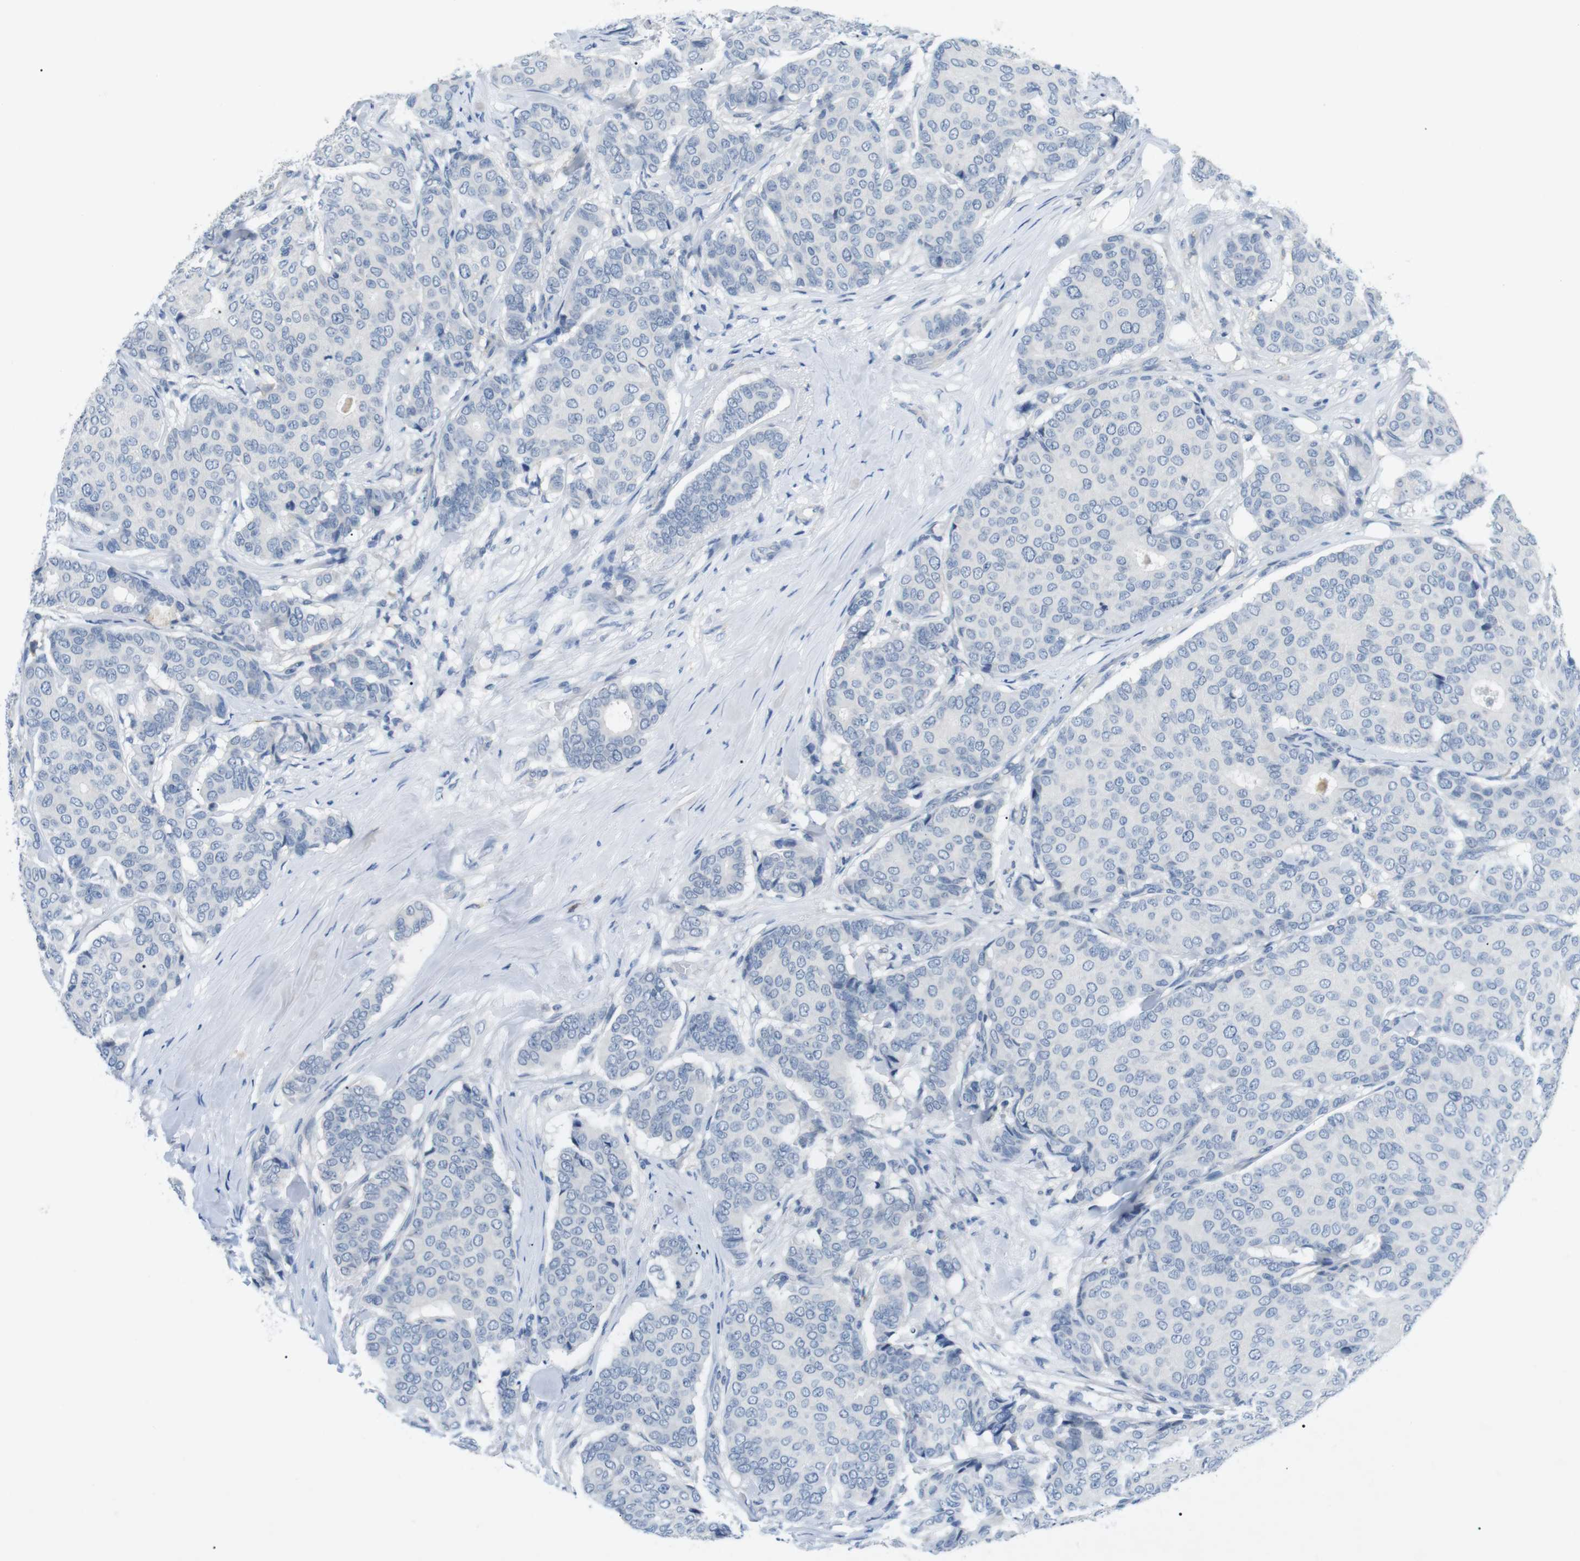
{"staining": {"intensity": "negative", "quantity": "none", "location": "none"}, "tissue": "breast cancer", "cell_type": "Tumor cells", "image_type": "cancer", "snomed": [{"axis": "morphology", "description": "Duct carcinoma"}, {"axis": "topography", "description": "Breast"}], "caption": "Immunohistochemical staining of breast cancer shows no significant staining in tumor cells.", "gene": "FCGRT", "patient": {"sex": "female", "age": 75}}